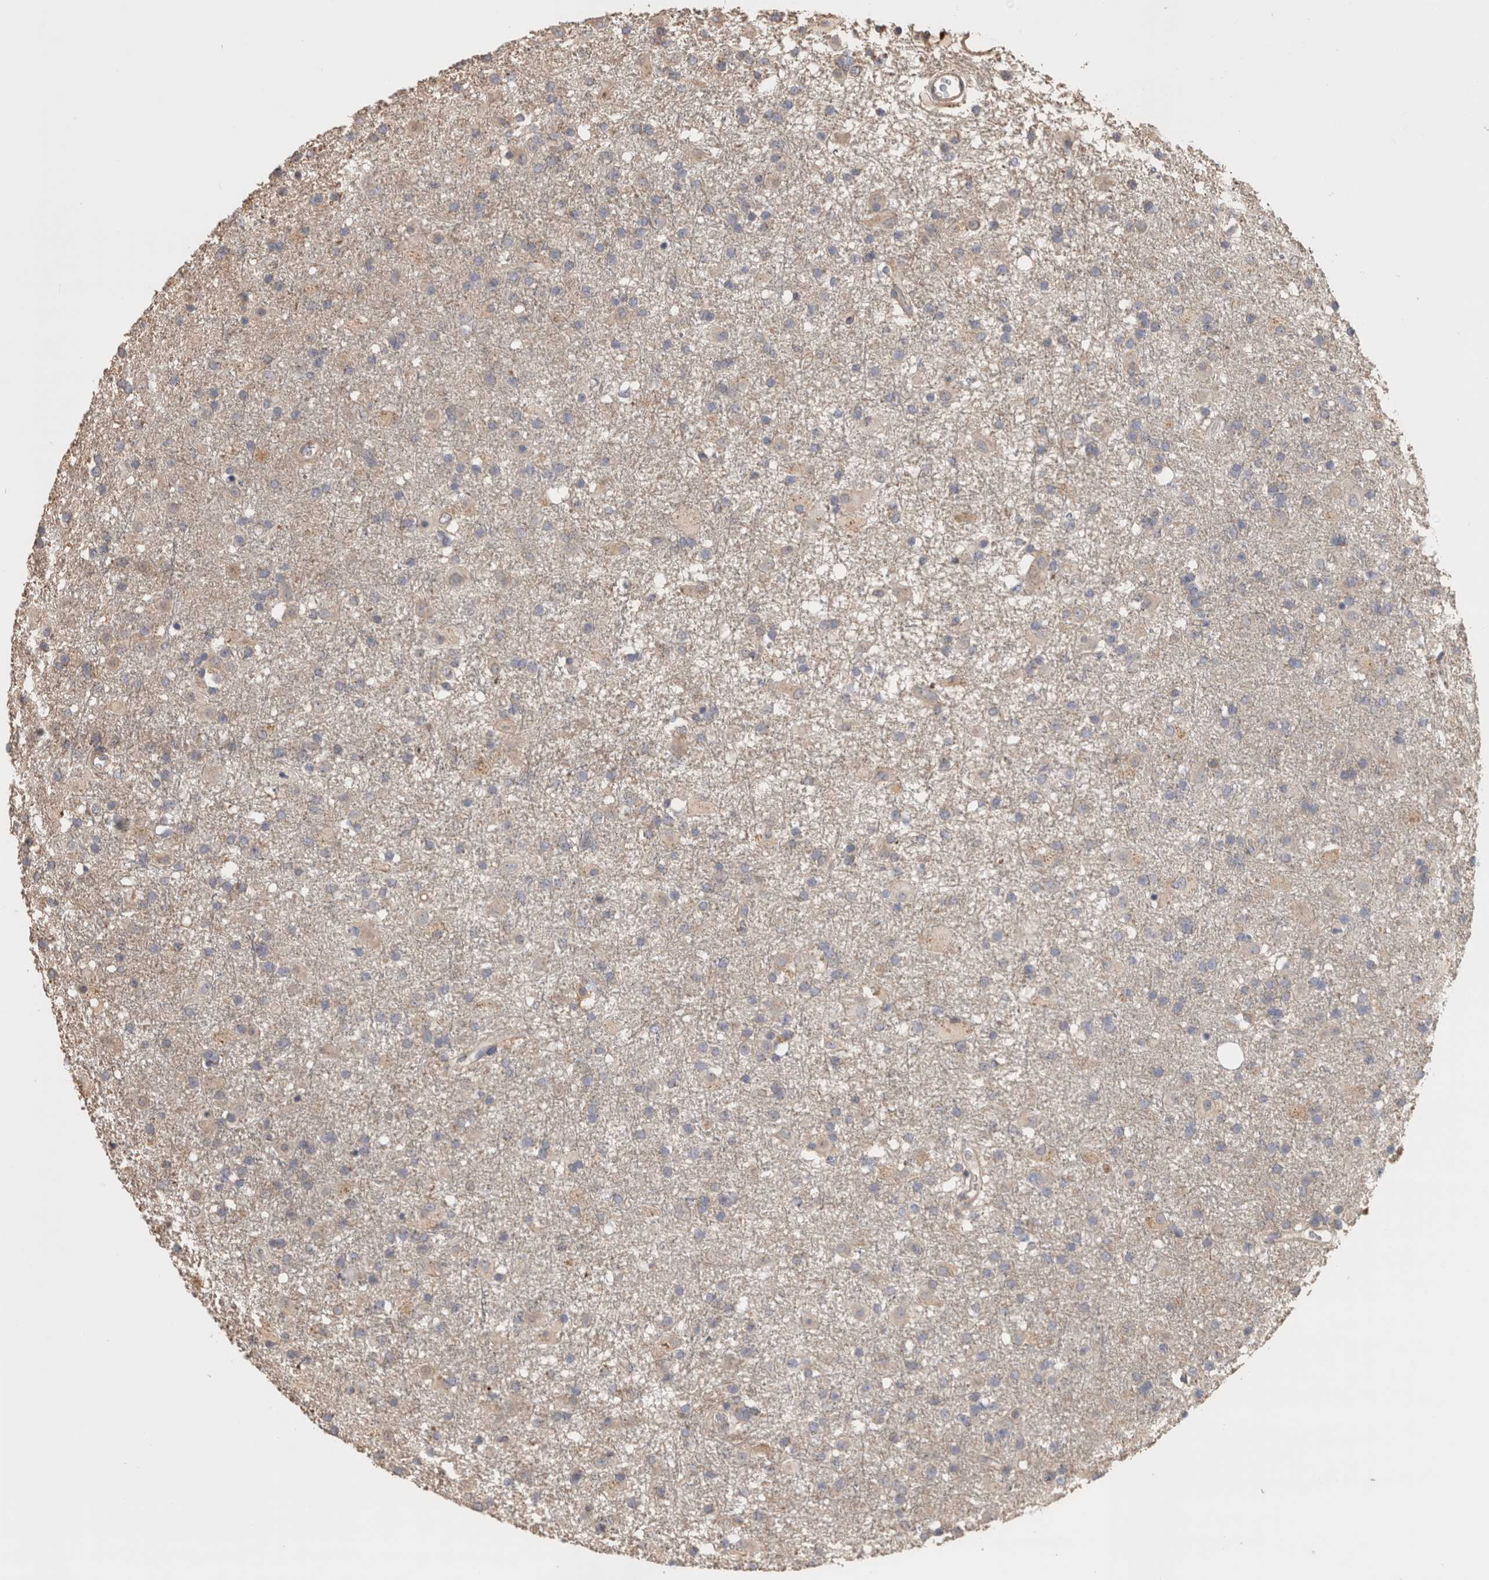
{"staining": {"intensity": "negative", "quantity": "none", "location": "none"}, "tissue": "glioma", "cell_type": "Tumor cells", "image_type": "cancer", "snomed": [{"axis": "morphology", "description": "Glioma, malignant, Low grade"}, {"axis": "topography", "description": "Brain"}], "caption": "This is a photomicrograph of immunohistochemistry (IHC) staining of malignant low-grade glioma, which shows no expression in tumor cells.", "gene": "CLIP1", "patient": {"sex": "male", "age": 65}}